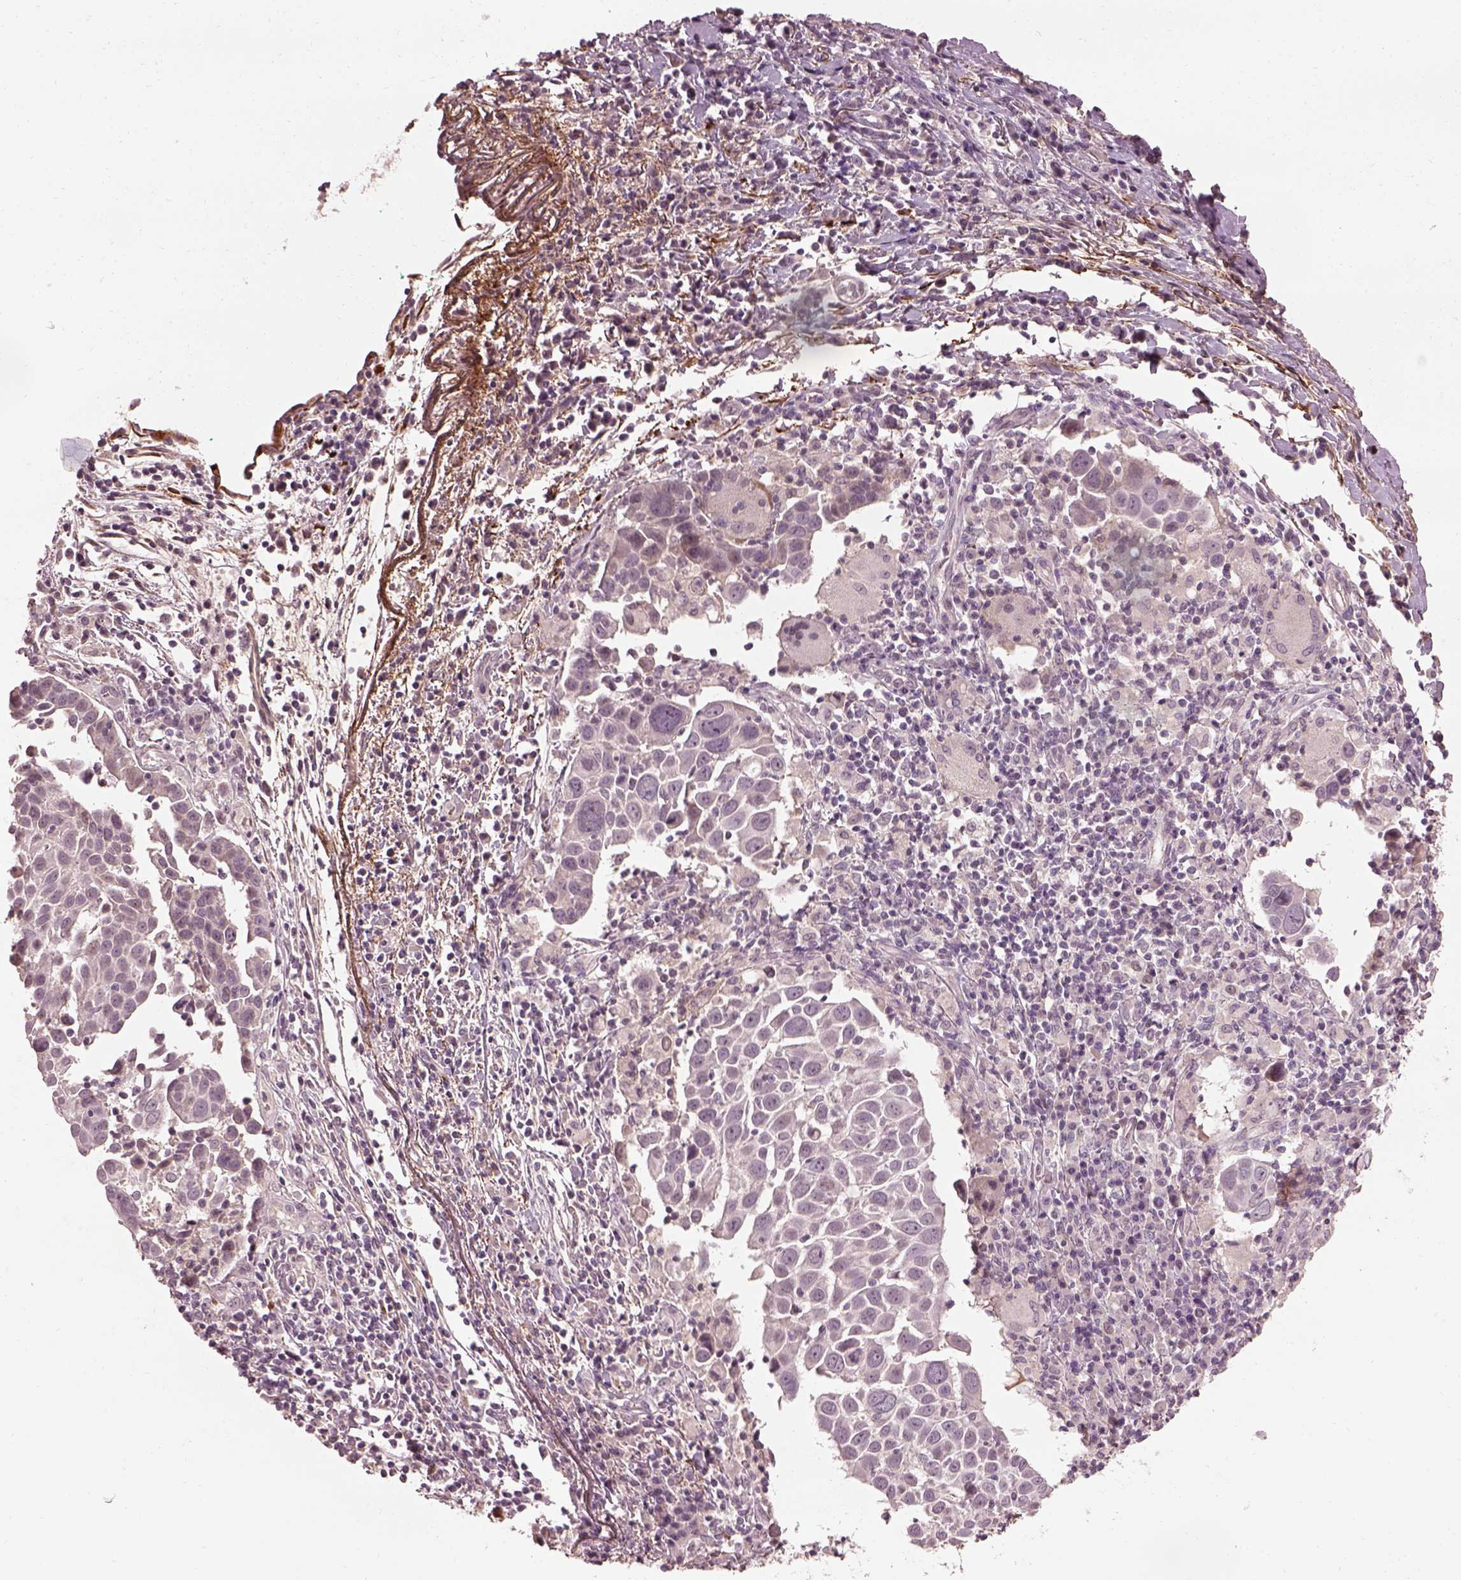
{"staining": {"intensity": "negative", "quantity": "none", "location": "none"}, "tissue": "lung cancer", "cell_type": "Tumor cells", "image_type": "cancer", "snomed": [{"axis": "morphology", "description": "Squamous cell carcinoma, NOS"}, {"axis": "topography", "description": "Lung"}], "caption": "DAB (3,3'-diaminobenzidine) immunohistochemical staining of human squamous cell carcinoma (lung) demonstrates no significant expression in tumor cells.", "gene": "EFEMP1", "patient": {"sex": "male", "age": 57}}